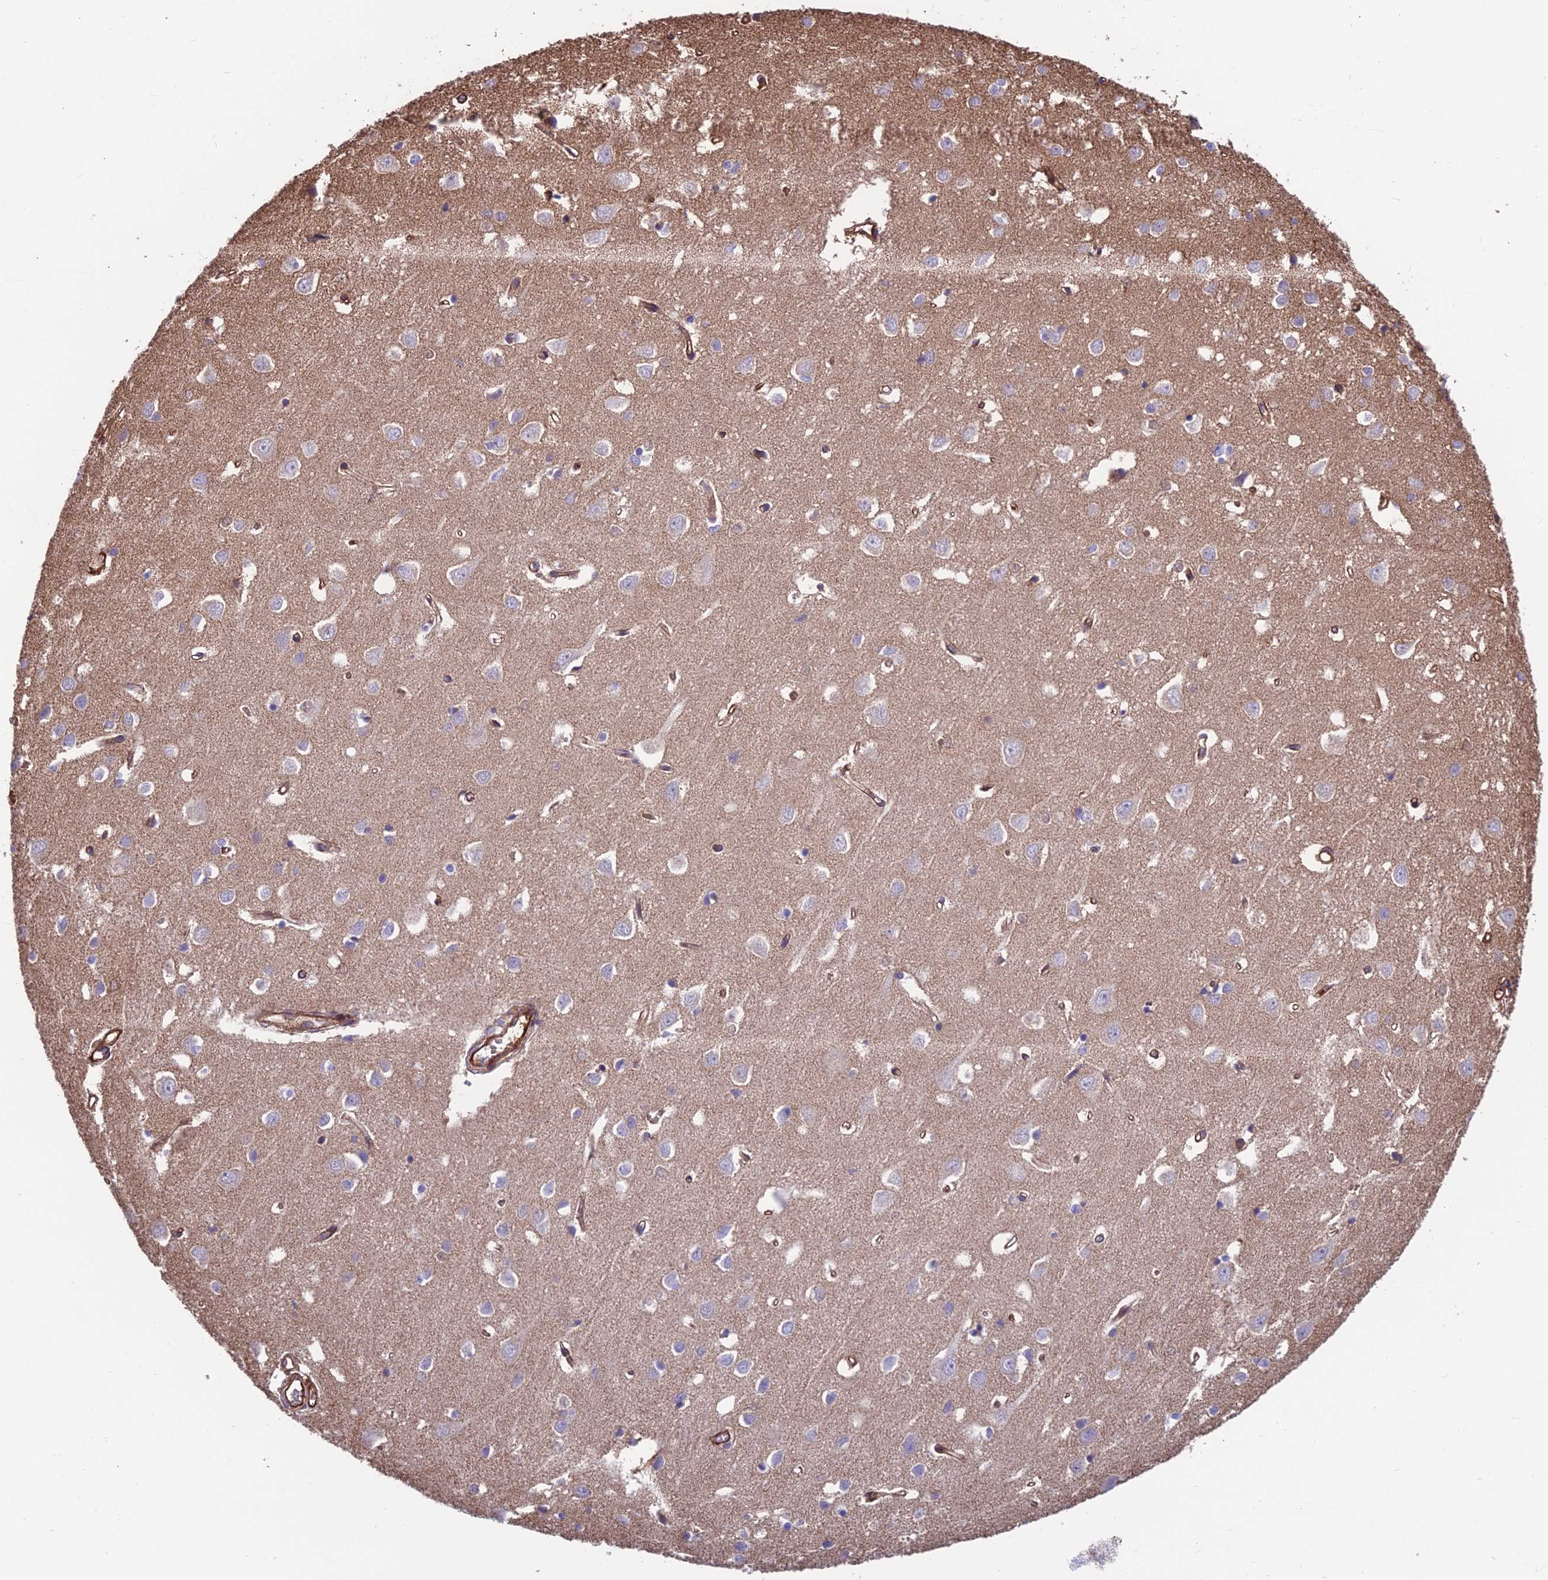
{"staining": {"intensity": "strong", "quantity": ">75%", "location": "cytoplasmic/membranous"}, "tissue": "cerebral cortex", "cell_type": "Endothelial cells", "image_type": "normal", "snomed": [{"axis": "morphology", "description": "Normal tissue, NOS"}, {"axis": "topography", "description": "Cerebral cortex"}], "caption": "A histopathology image showing strong cytoplasmic/membranous positivity in approximately >75% of endothelial cells in benign cerebral cortex, as visualized by brown immunohistochemical staining.", "gene": "RTN4RL1", "patient": {"sex": "female", "age": 64}}